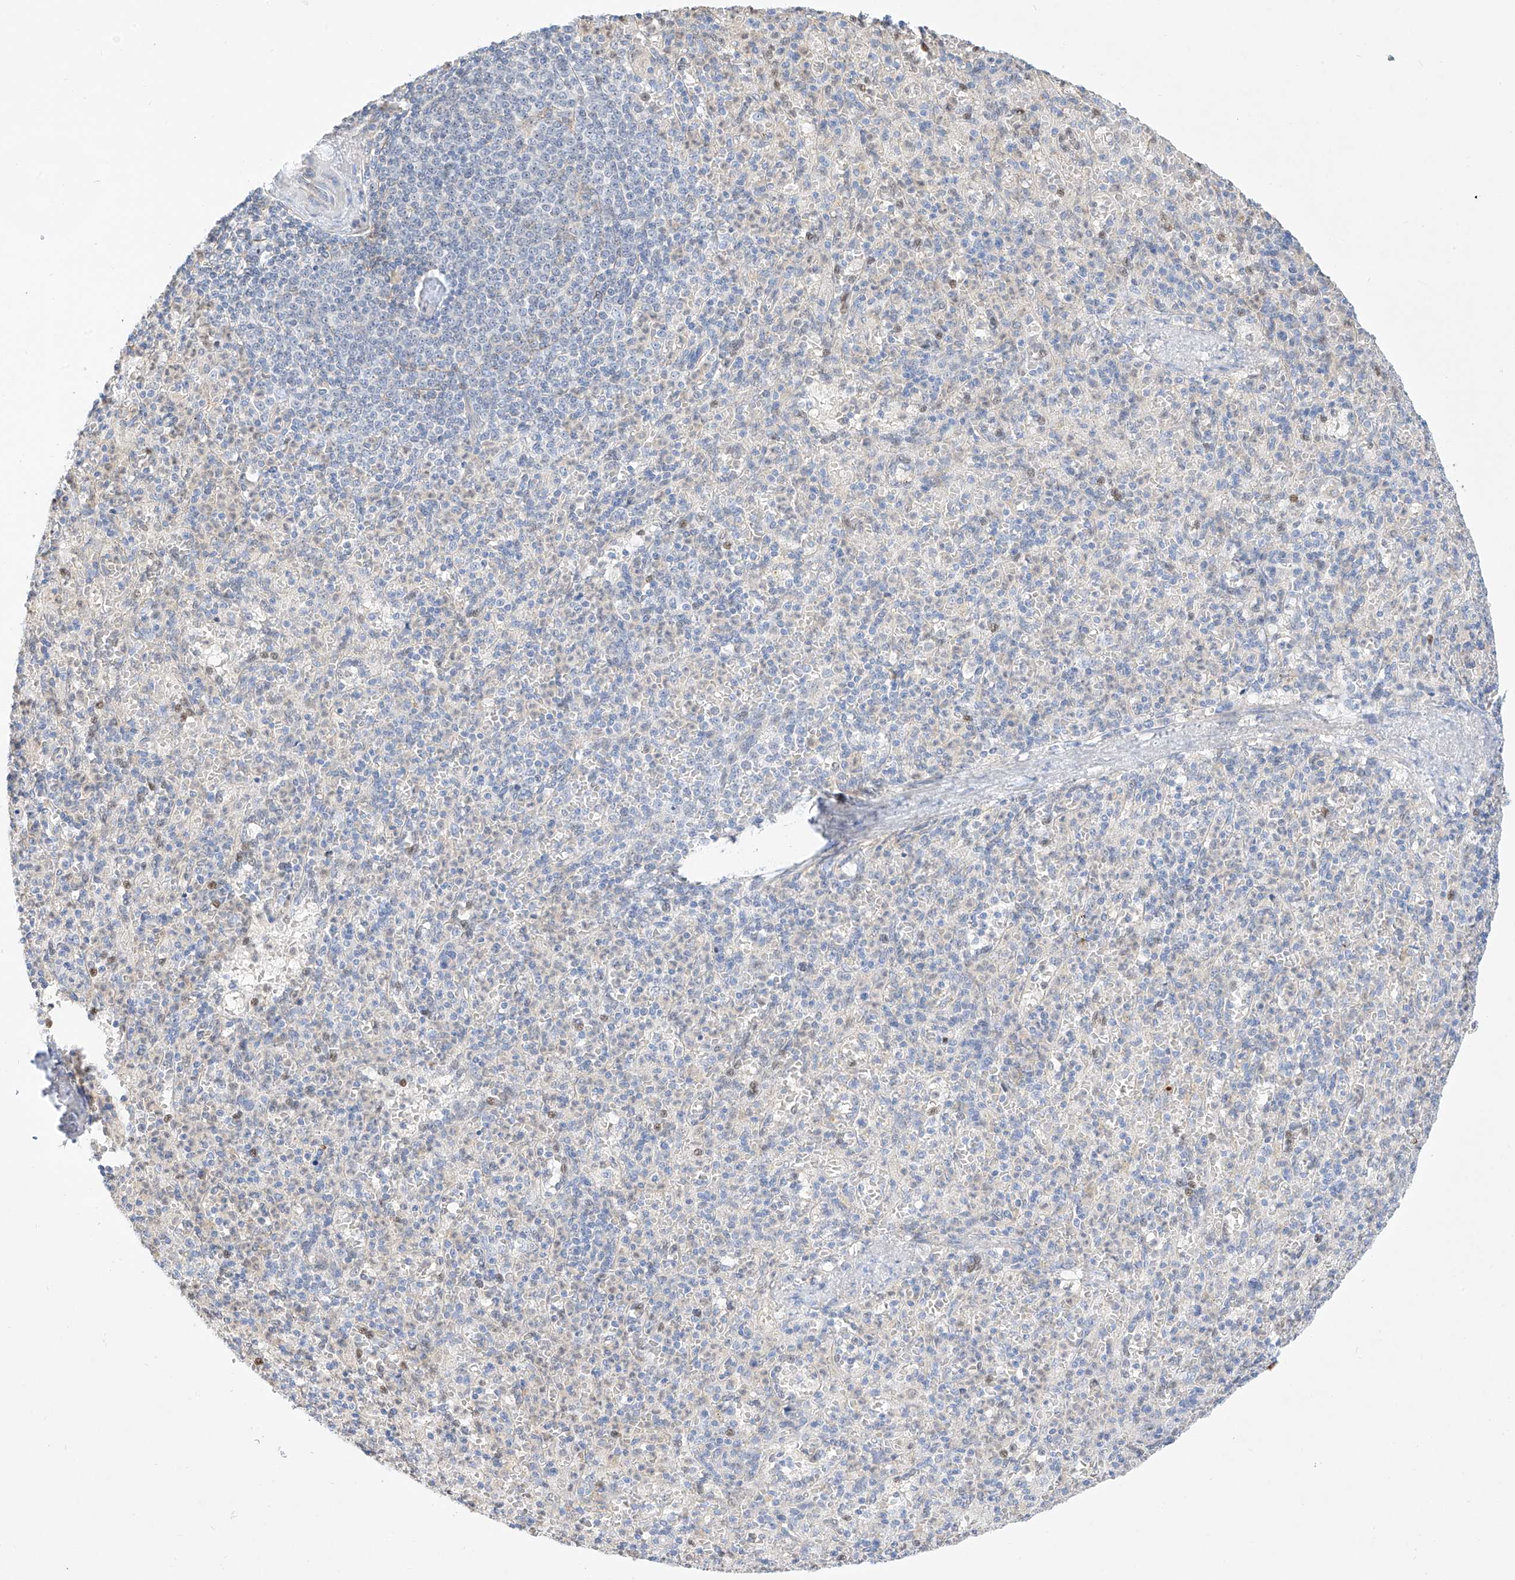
{"staining": {"intensity": "weak", "quantity": "<25%", "location": "cytoplasmic/membranous"}, "tissue": "spleen", "cell_type": "Cells in red pulp", "image_type": "normal", "snomed": [{"axis": "morphology", "description": "Normal tissue, NOS"}, {"axis": "topography", "description": "Spleen"}], "caption": "The IHC histopathology image has no significant expression in cells in red pulp of spleen.", "gene": "SNU13", "patient": {"sex": "female", "age": 74}}